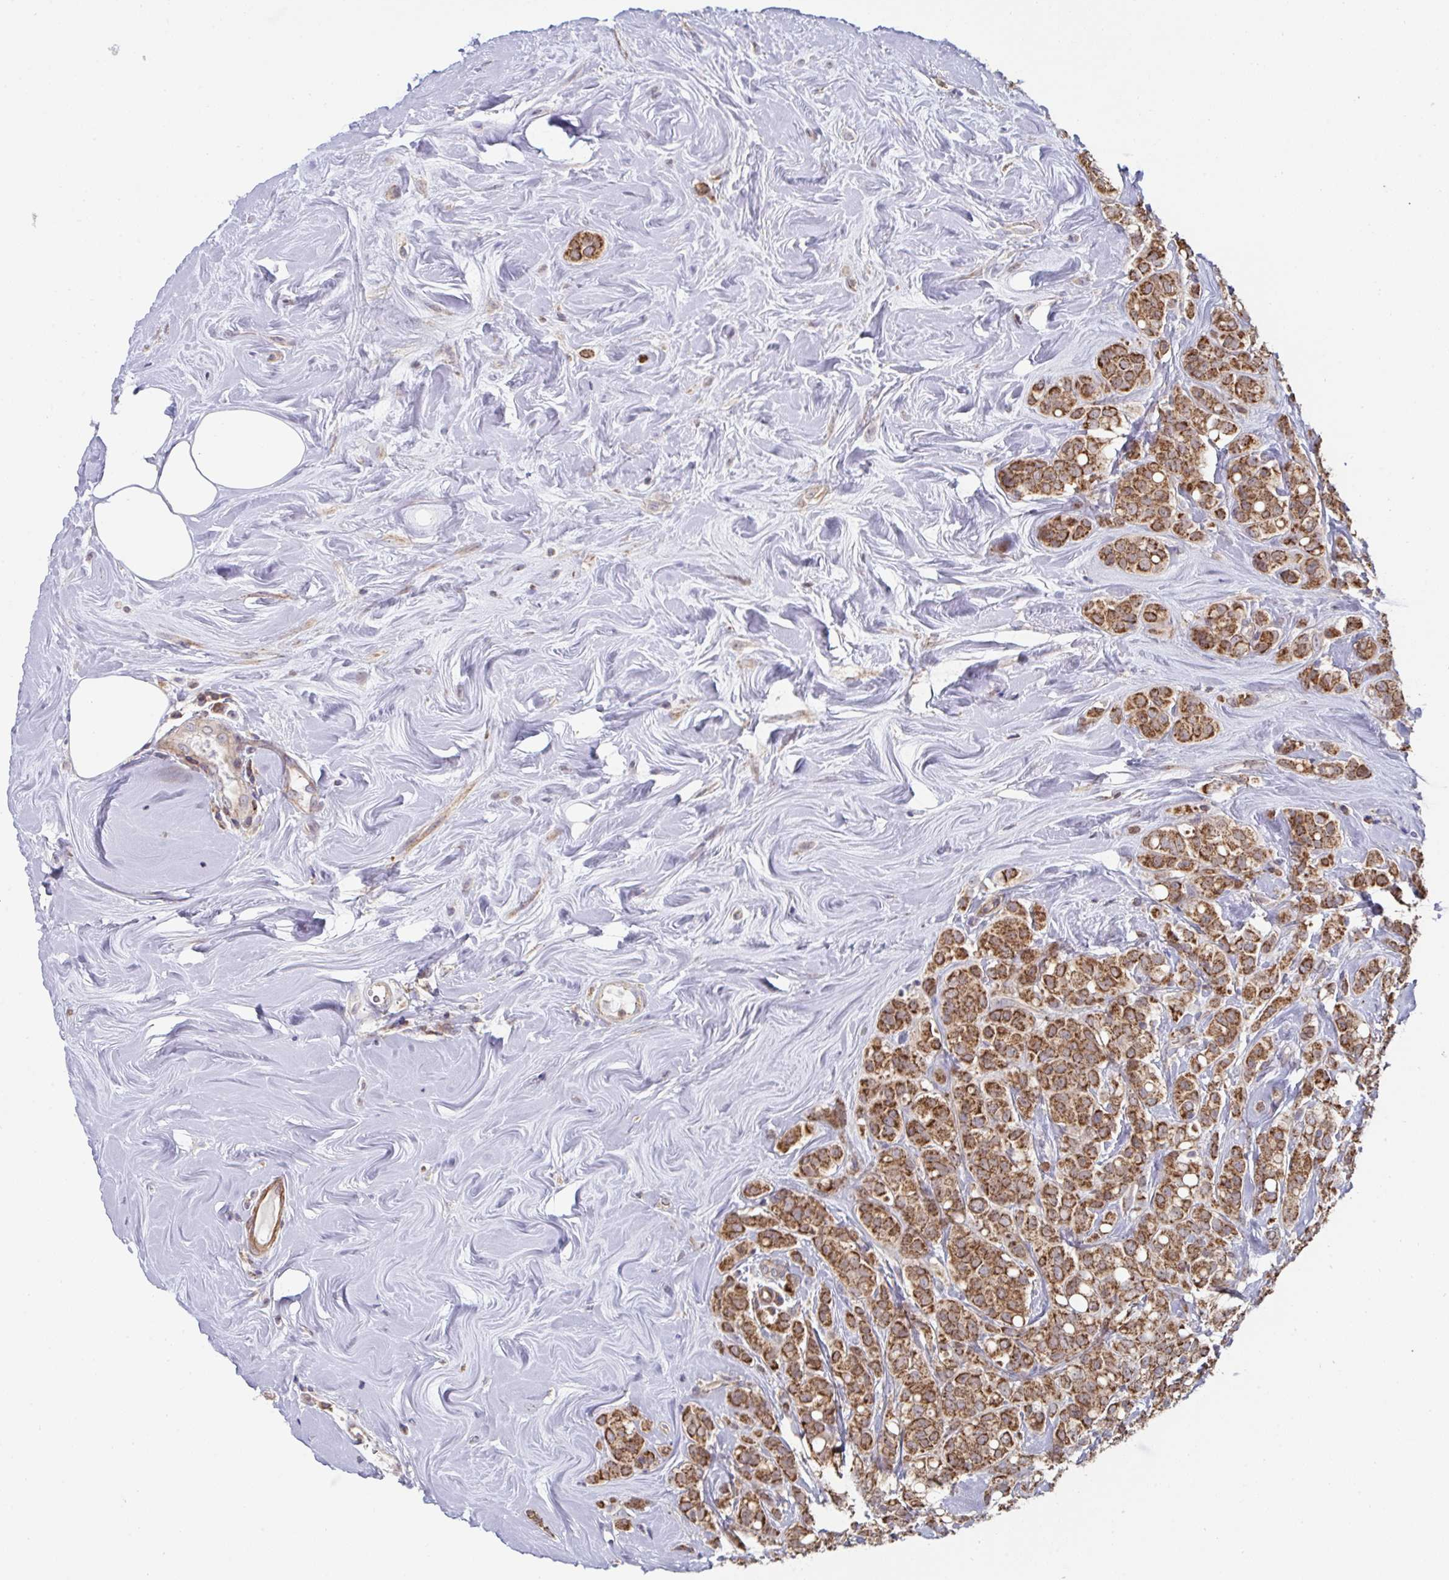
{"staining": {"intensity": "strong", "quantity": ">75%", "location": "cytoplasmic/membranous"}, "tissue": "breast cancer", "cell_type": "Tumor cells", "image_type": "cancer", "snomed": [{"axis": "morphology", "description": "Lobular carcinoma"}, {"axis": "topography", "description": "Breast"}], "caption": "Tumor cells display high levels of strong cytoplasmic/membranous positivity in about >75% of cells in human lobular carcinoma (breast). The staining was performed using DAB (3,3'-diaminobenzidine) to visualize the protein expression in brown, while the nuclei were stained in blue with hematoxylin (Magnification: 20x).", "gene": "DZANK1", "patient": {"sex": "female", "age": 68}}